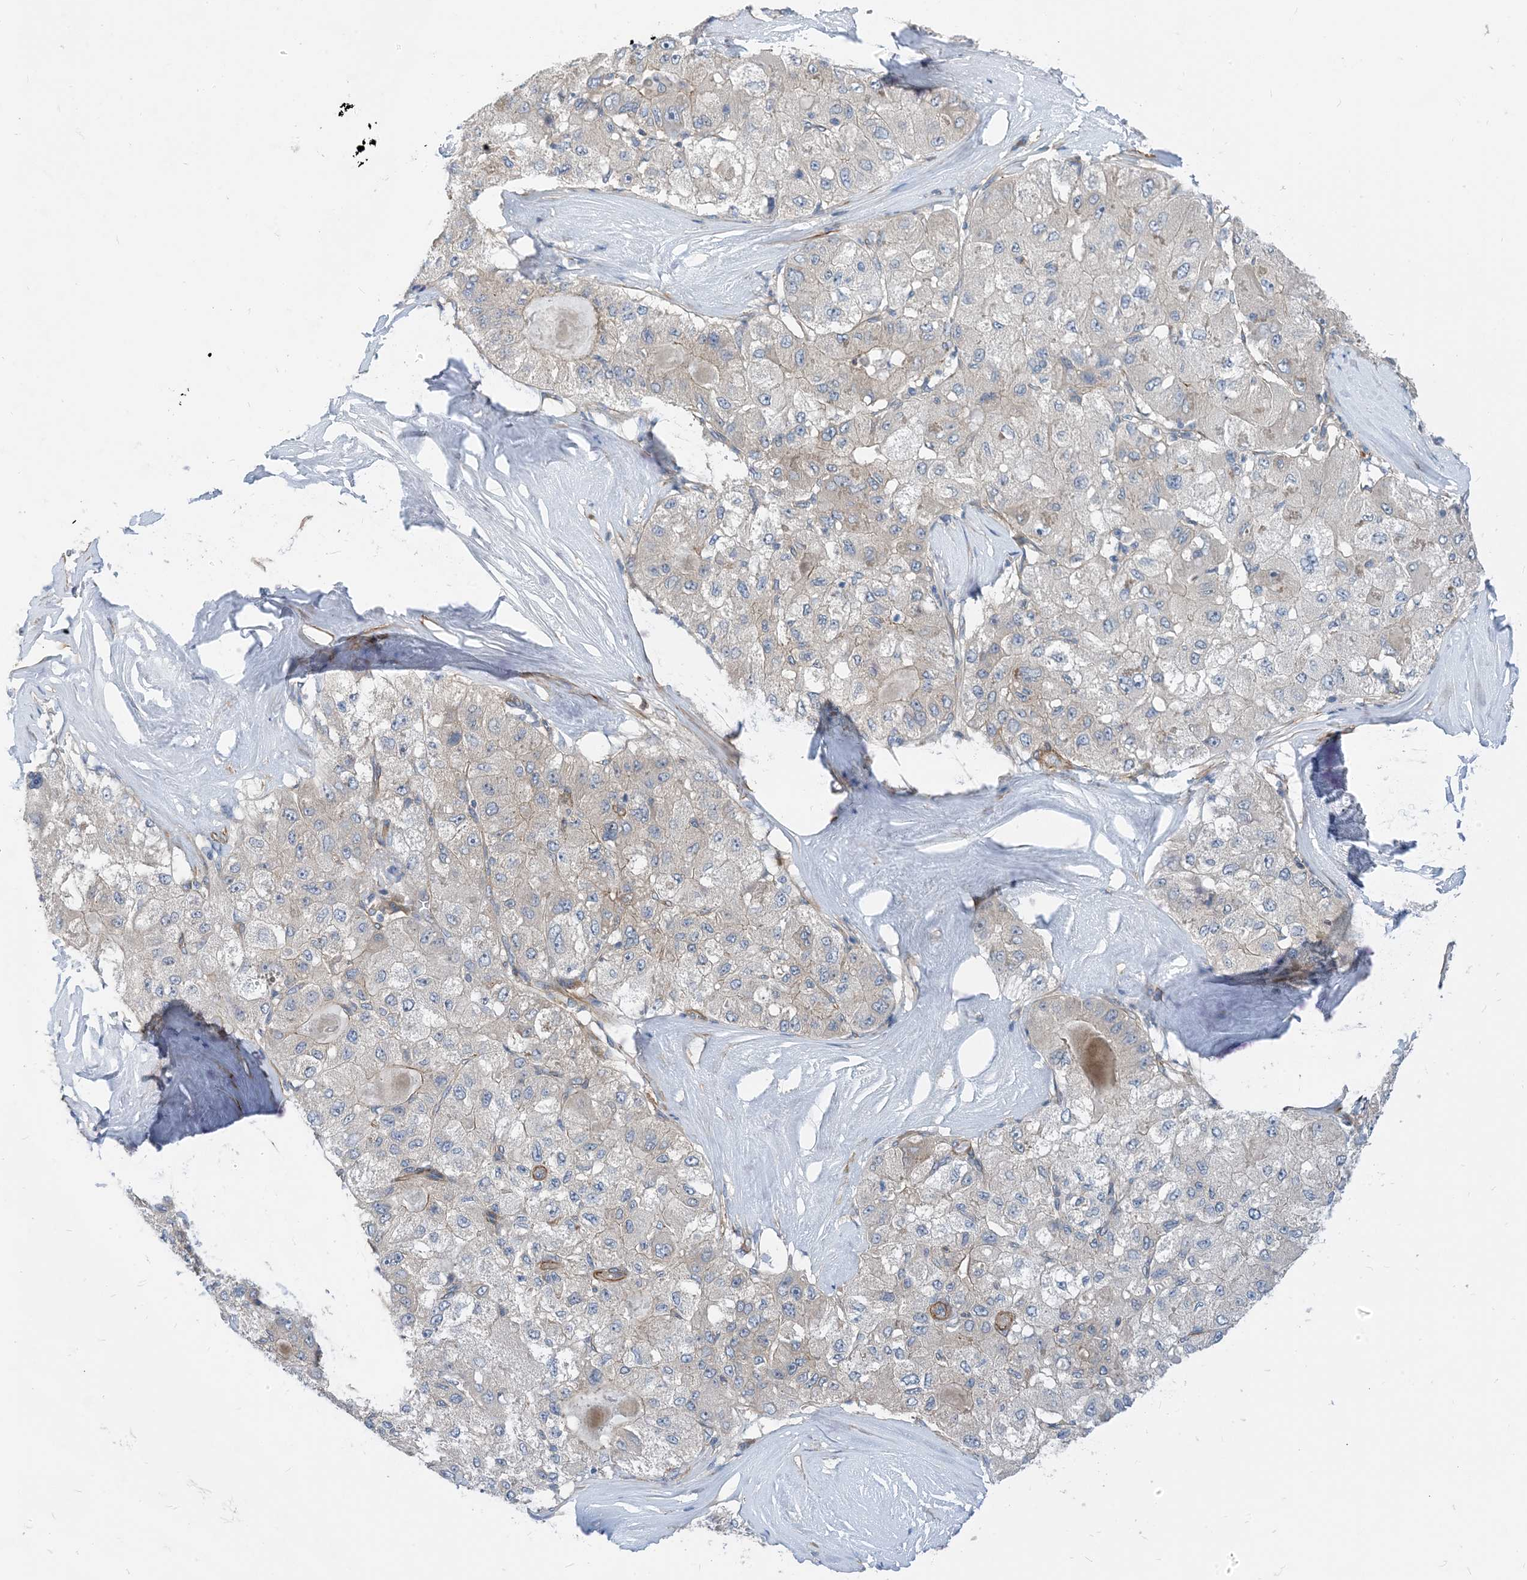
{"staining": {"intensity": "weak", "quantity": "<25%", "location": "cytoplasmic/membranous"}, "tissue": "liver cancer", "cell_type": "Tumor cells", "image_type": "cancer", "snomed": [{"axis": "morphology", "description": "Carcinoma, Hepatocellular, NOS"}, {"axis": "topography", "description": "Liver"}], "caption": "The photomicrograph demonstrates no significant expression in tumor cells of liver cancer. (Stains: DAB (3,3'-diaminobenzidine) IHC with hematoxylin counter stain, Microscopy: brightfield microscopy at high magnification).", "gene": "PLEKHA3", "patient": {"sex": "male", "age": 80}}